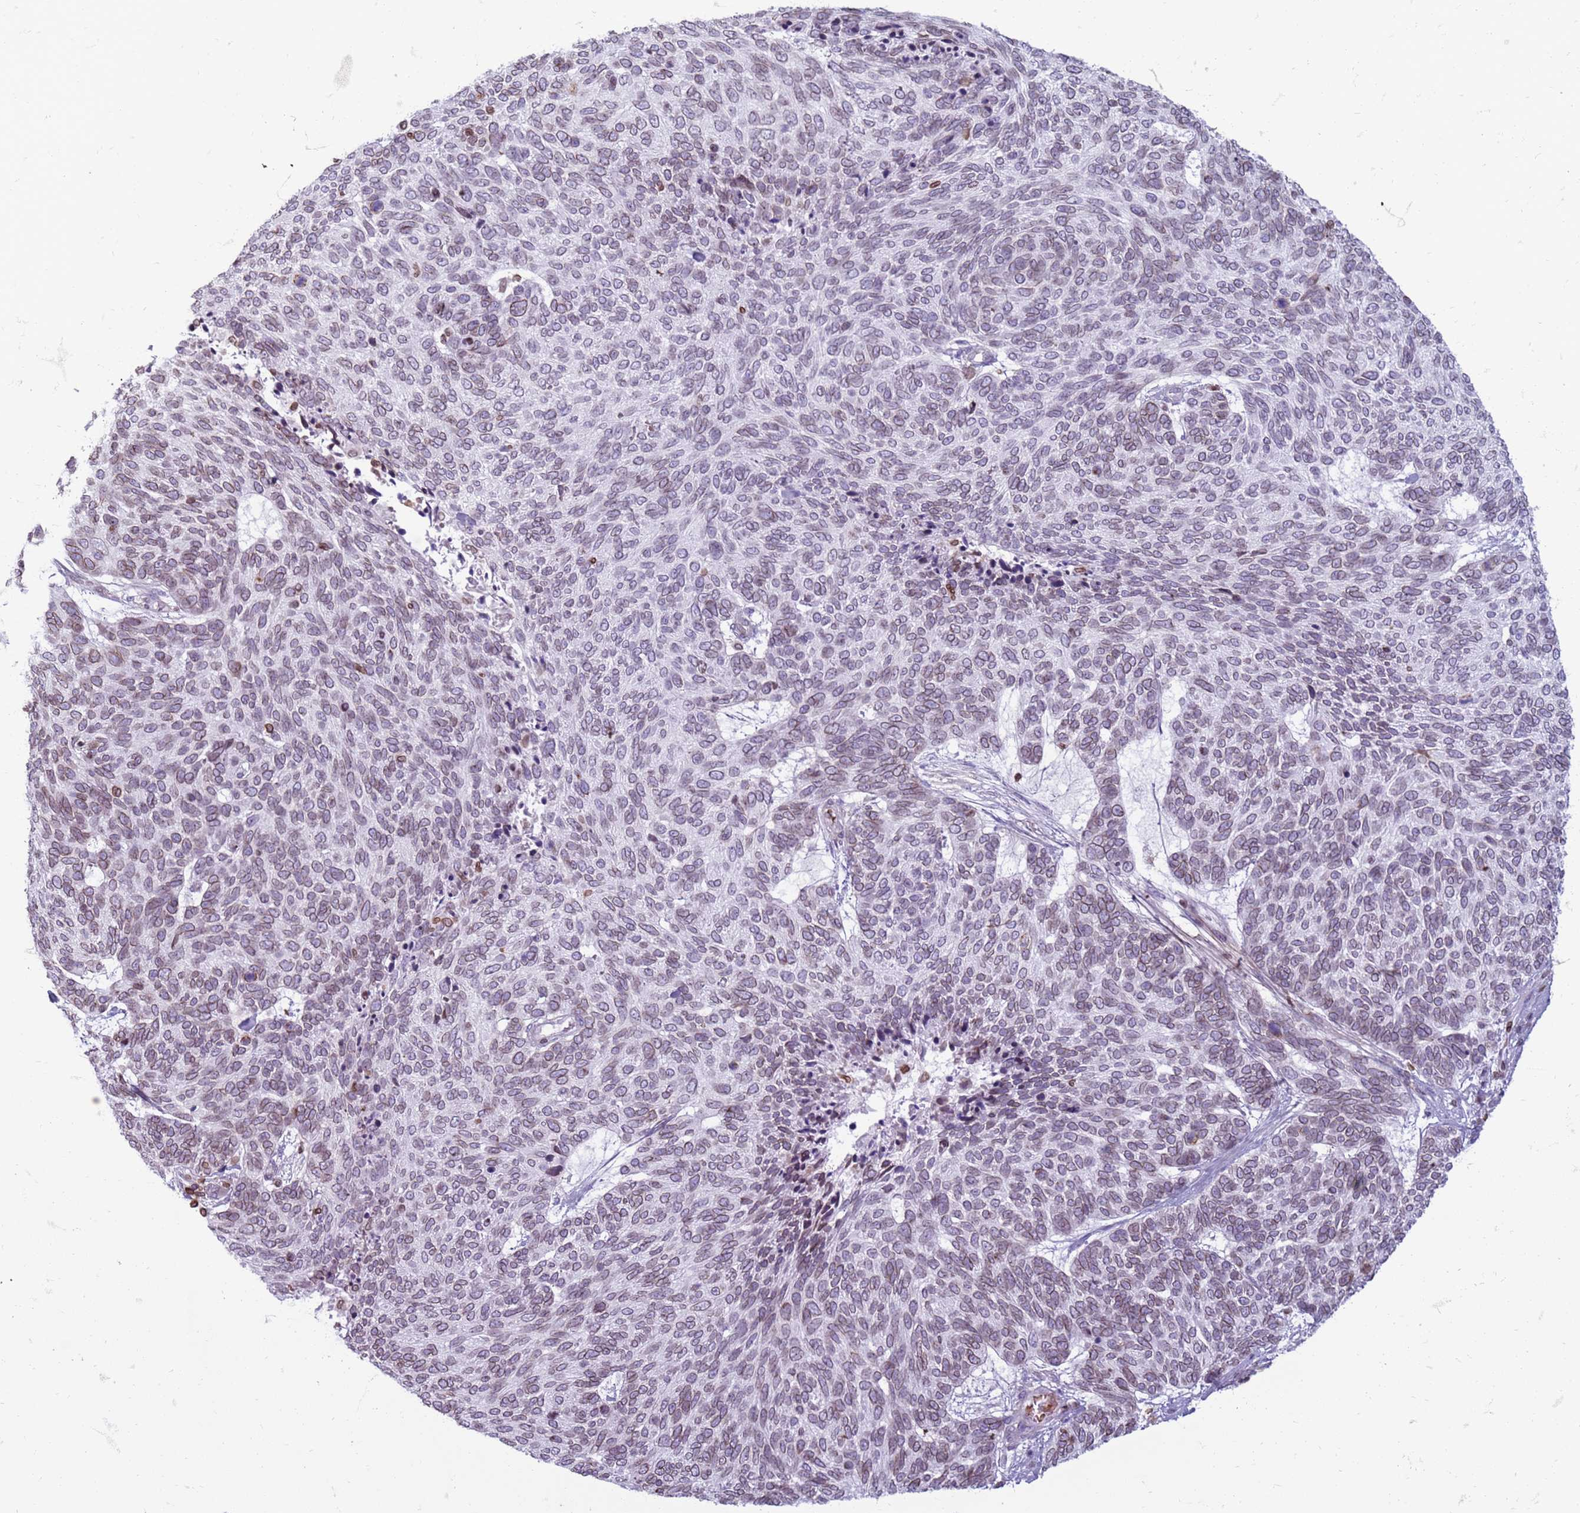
{"staining": {"intensity": "weak", "quantity": "25%-75%", "location": "cytoplasmic/membranous,nuclear"}, "tissue": "skin cancer", "cell_type": "Tumor cells", "image_type": "cancer", "snomed": [{"axis": "morphology", "description": "Basal cell carcinoma"}, {"axis": "topography", "description": "Skin"}], "caption": "Skin cancer (basal cell carcinoma) stained for a protein exhibits weak cytoplasmic/membranous and nuclear positivity in tumor cells. (Stains: DAB (3,3'-diaminobenzidine) in brown, nuclei in blue, Microscopy: brightfield microscopy at high magnification).", "gene": "METTL25B", "patient": {"sex": "female", "age": 65}}